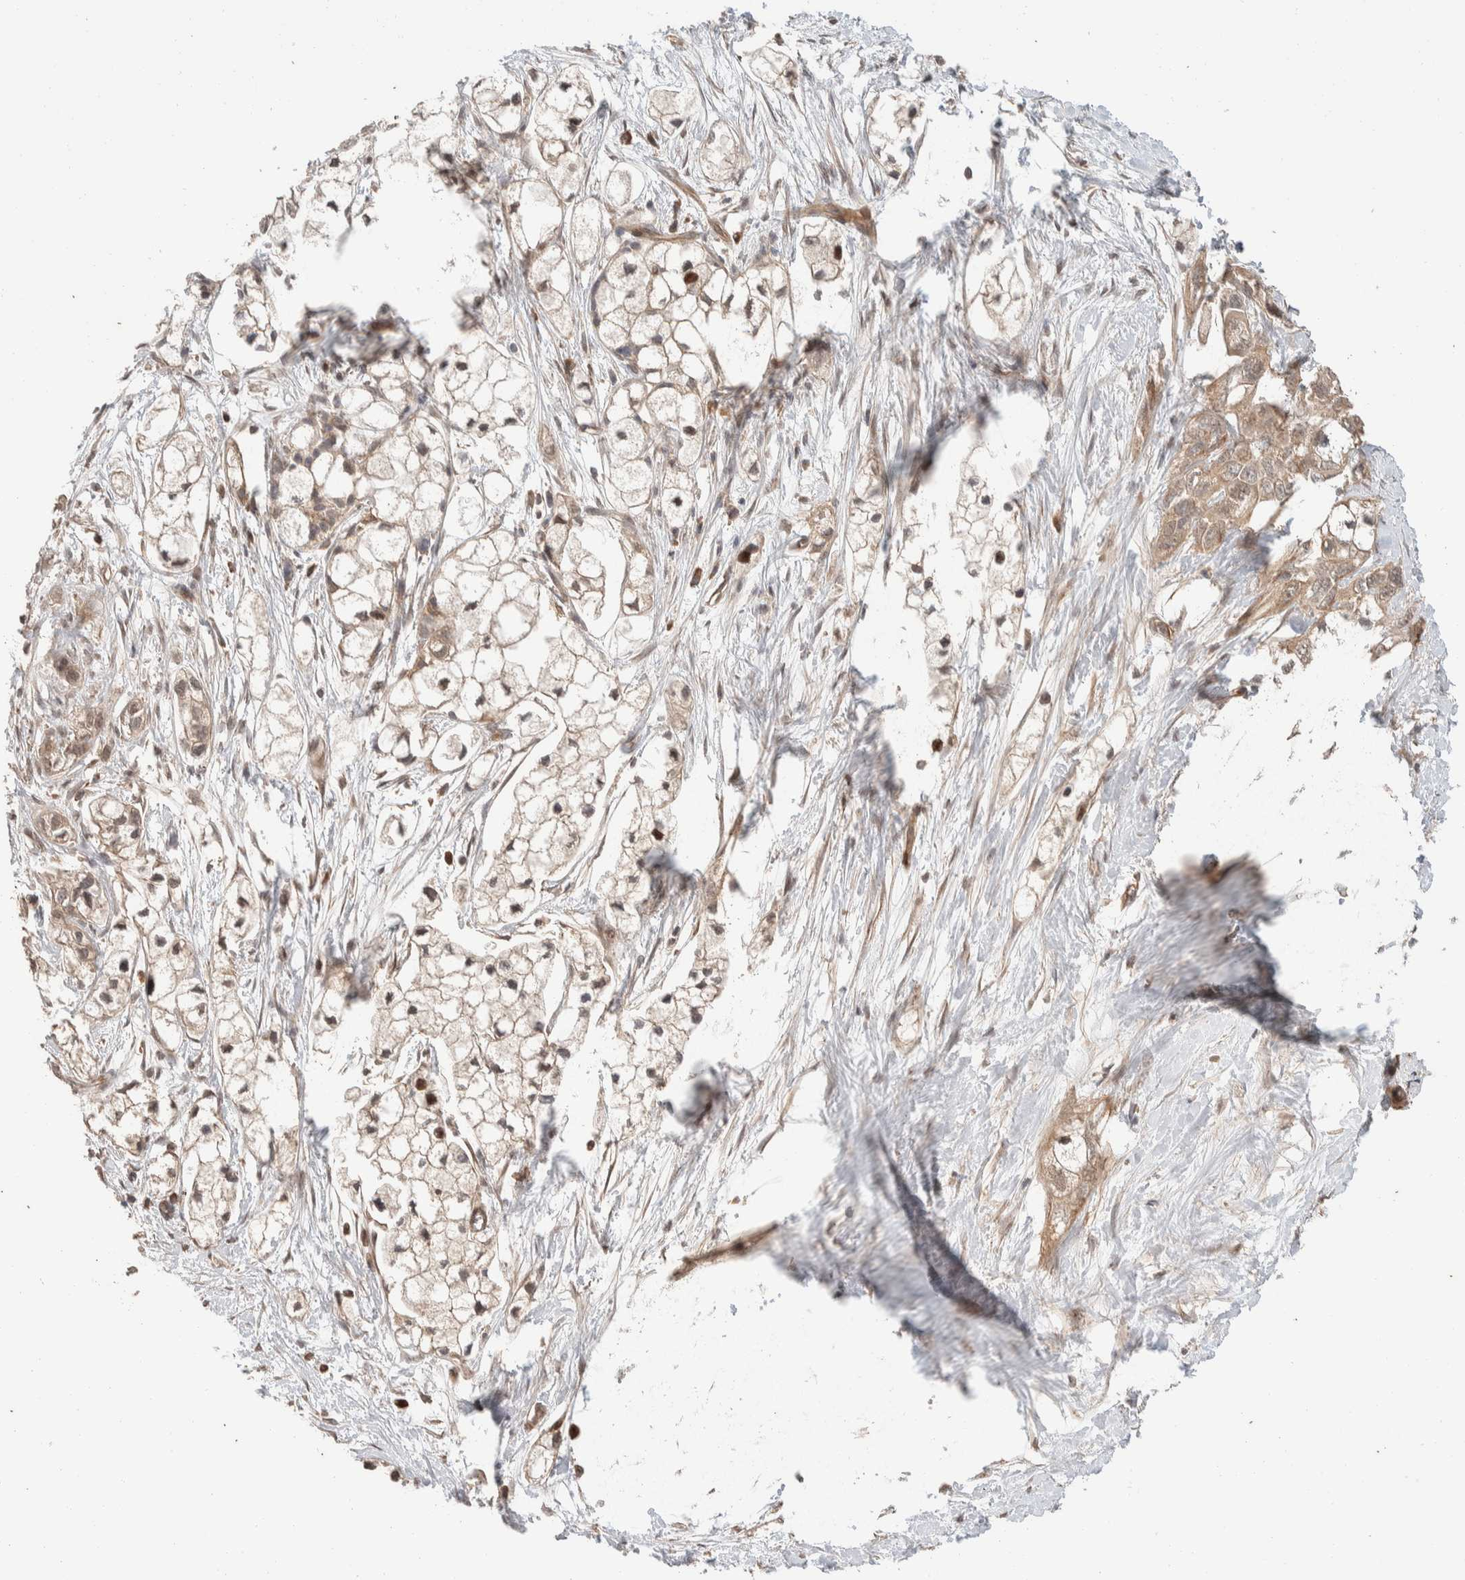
{"staining": {"intensity": "weak", "quantity": ">75%", "location": "cytoplasmic/membranous,nuclear"}, "tissue": "pancreatic cancer", "cell_type": "Tumor cells", "image_type": "cancer", "snomed": [{"axis": "morphology", "description": "Adenocarcinoma, NOS"}, {"axis": "topography", "description": "Pancreas"}], "caption": "A high-resolution micrograph shows immunohistochemistry staining of pancreatic adenocarcinoma, which shows weak cytoplasmic/membranous and nuclear positivity in about >75% of tumor cells.", "gene": "ERC1", "patient": {"sex": "male", "age": 74}}